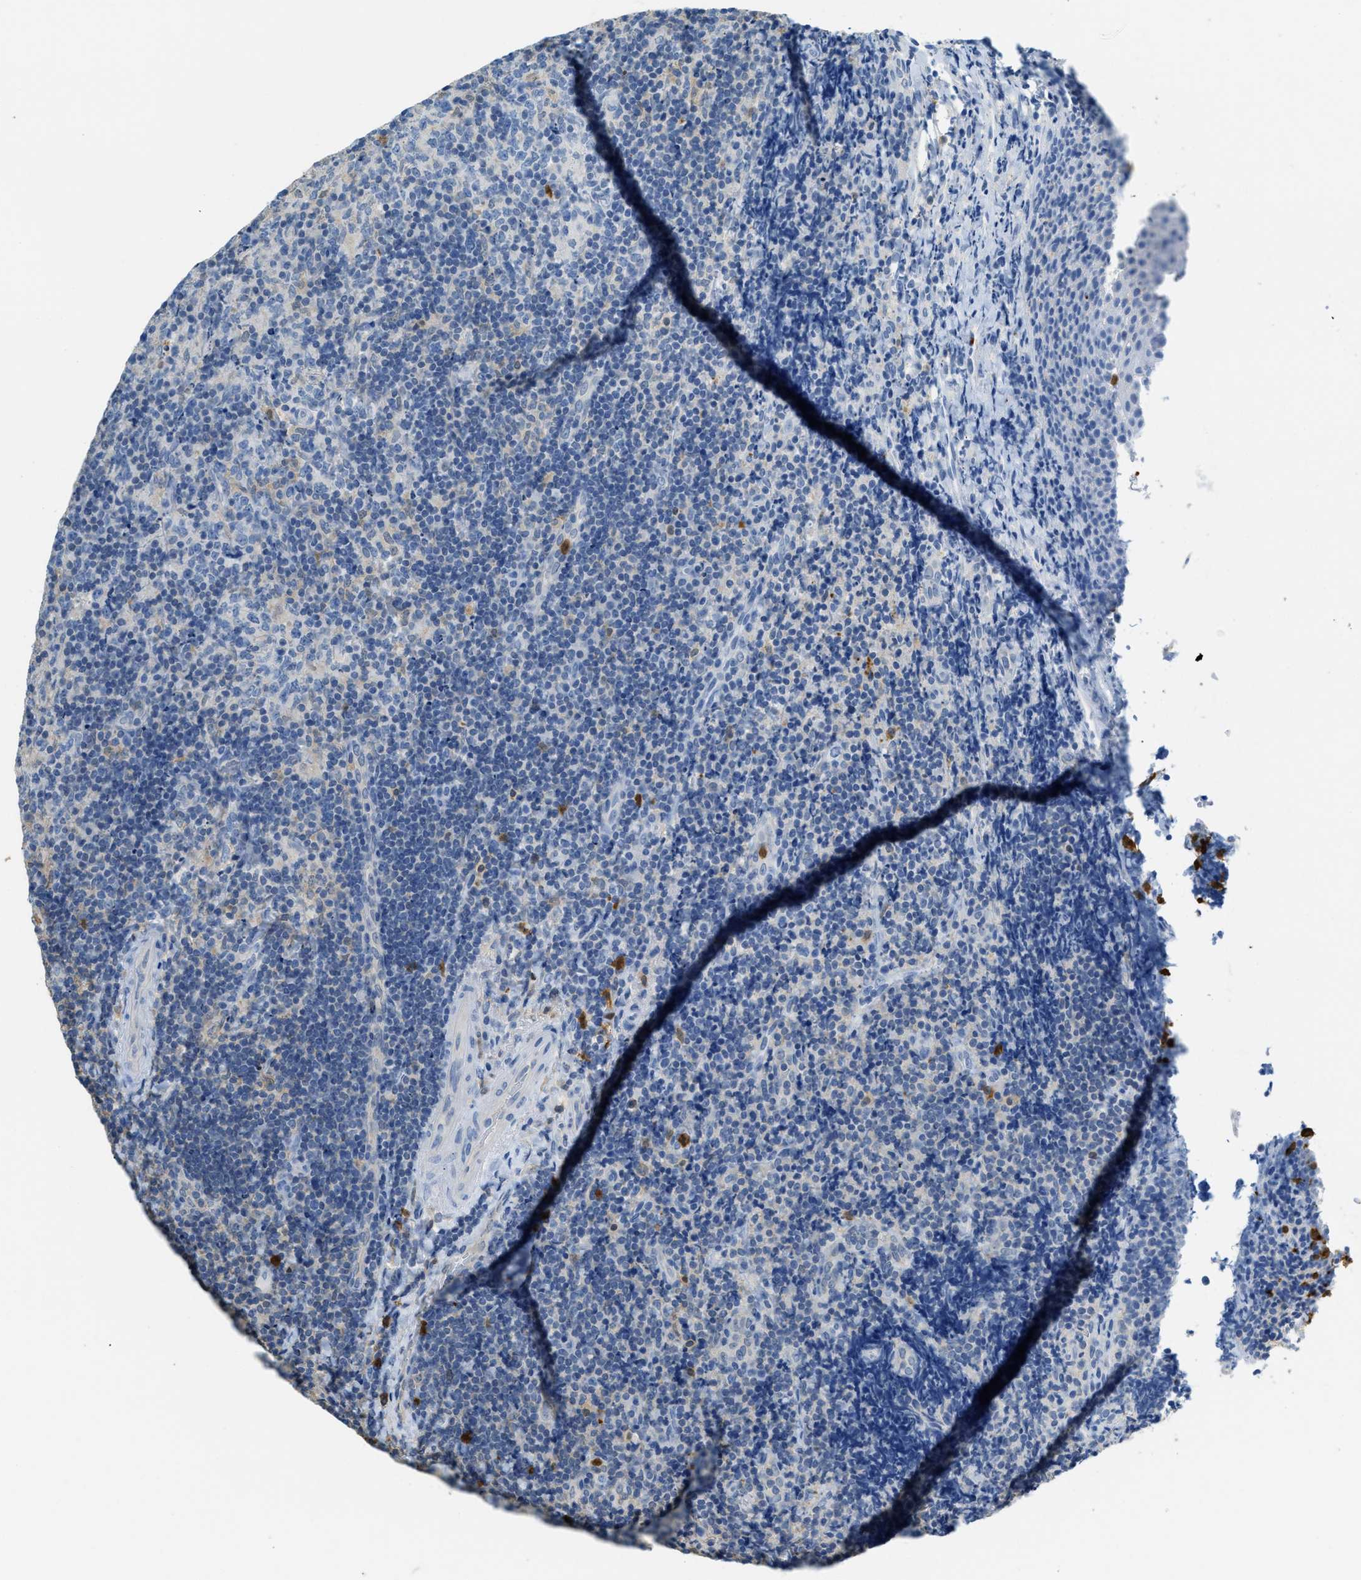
{"staining": {"intensity": "negative", "quantity": "none", "location": "none"}, "tissue": "lymphoma", "cell_type": "Tumor cells", "image_type": "cancer", "snomed": [{"axis": "morphology", "description": "Malignant lymphoma, non-Hodgkin's type, High grade"}, {"axis": "topography", "description": "Tonsil"}], "caption": "A photomicrograph of lymphoma stained for a protein displays no brown staining in tumor cells. (Brightfield microscopy of DAB immunohistochemistry (IHC) at high magnification).", "gene": "SERPINB1", "patient": {"sex": "female", "age": 36}}